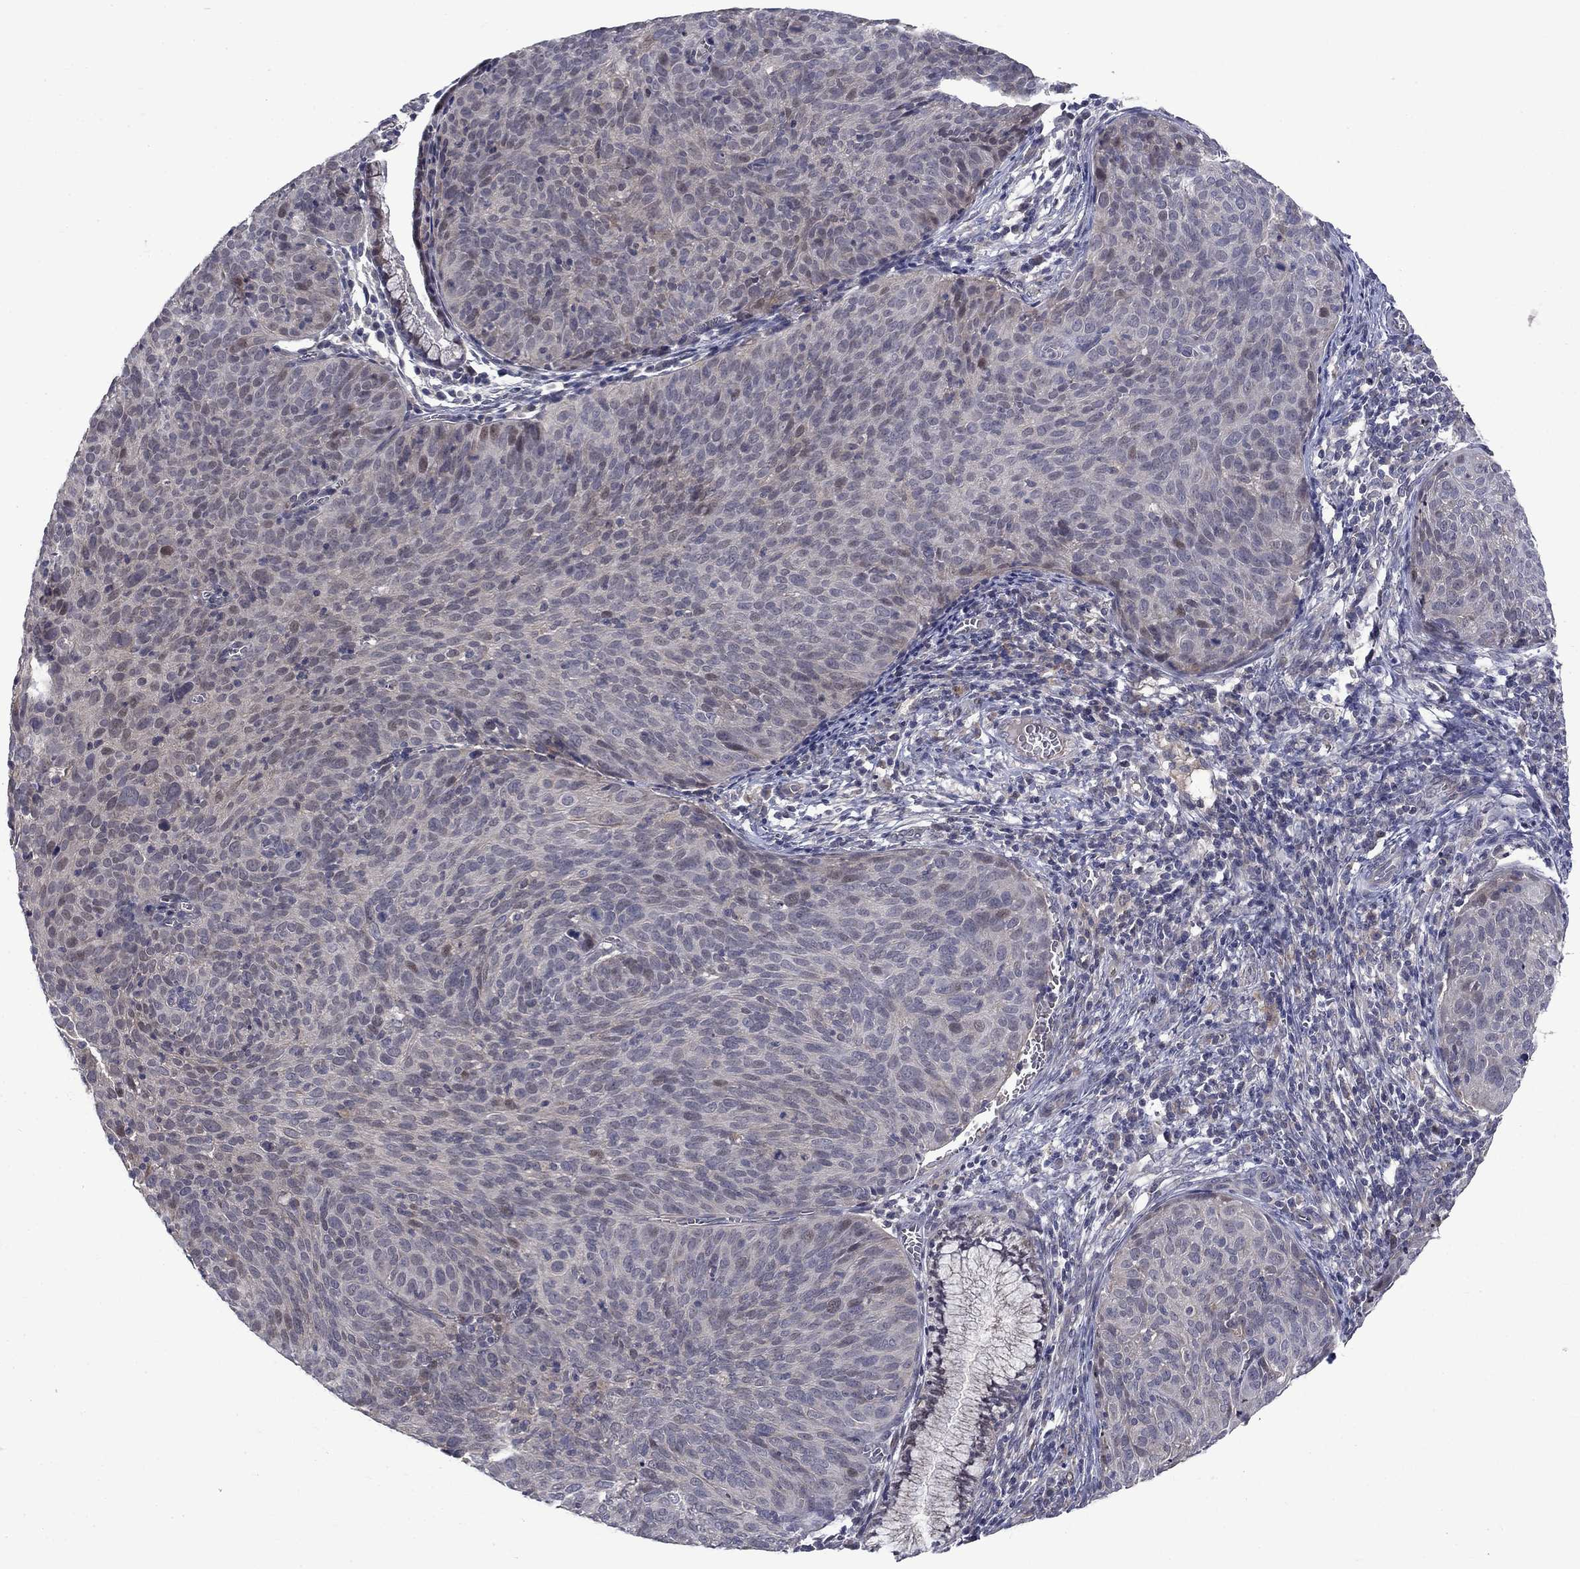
{"staining": {"intensity": "weak", "quantity": "<25%", "location": "cytoplasmic/membranous"}, "tissue": "cervical cancer", "cell_type": "Tumor cells", "image_type": "cancer", "snomed": [{"axis": "morphology", "description": "Squamous cell carcinoma, NOS"}, {"axis": "topography", "description": "Cervix"}], "caption": "This is an immunohistochemistry (IHC) histopathology image of squamous cell carcinoma (cervical). There is no staining in tumor cells.", "gene": "FAM3B", "patient": {"sex": "female", "age": 39}}